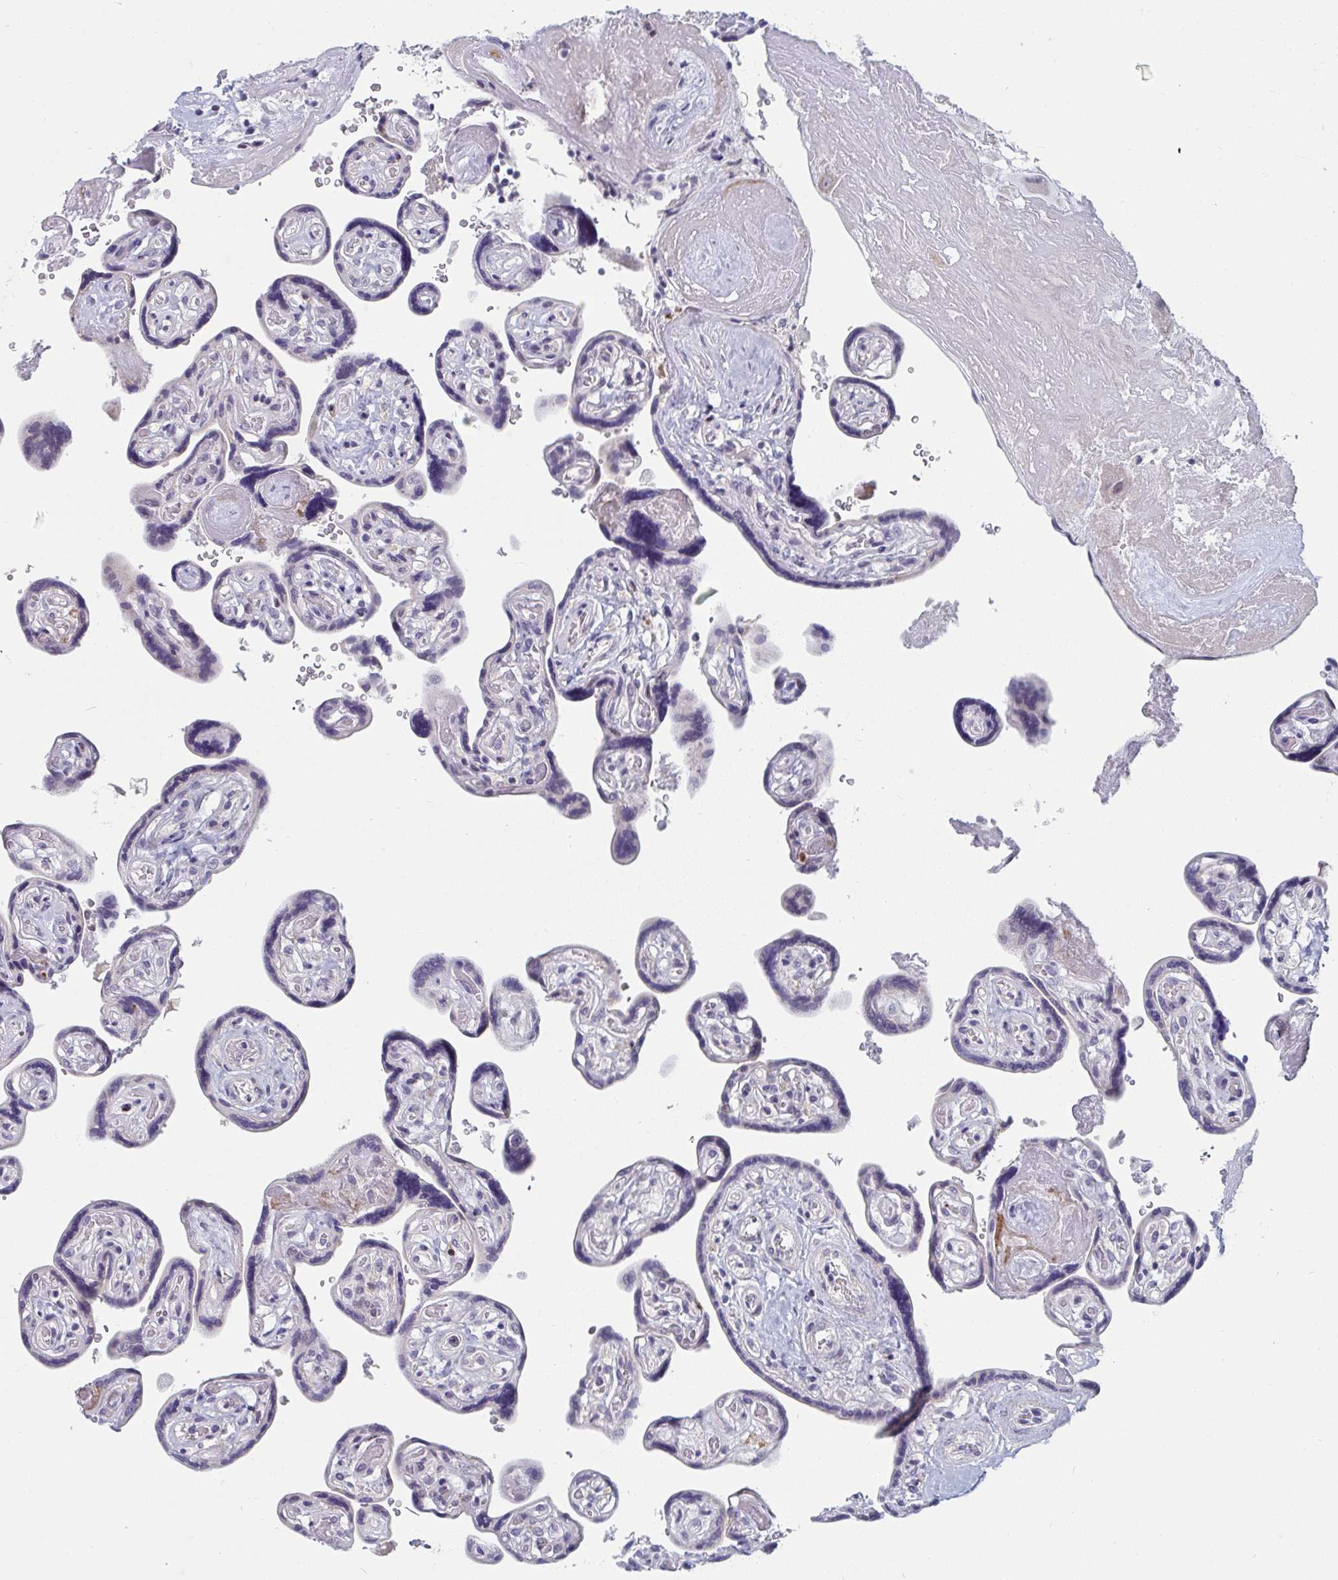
{"staining": {"intensity": "negative", "quantity": "none", "location": "none"}, "tissue": "placenta", "cell_type": "Decidual cells", "image_type": "normal", "snomed": [{"axis": "morphology", "description": "Normal tissue, NOS"}, {"axis": "topography", "description": "Placenta"}], "caption": "Immunohistochemistry histopathology image of benign human placenta stained for a protein (brown), which displays no staining in decidual cells.", "gene": "CENPT", "patient": {"sex": "female", "age": 32}}